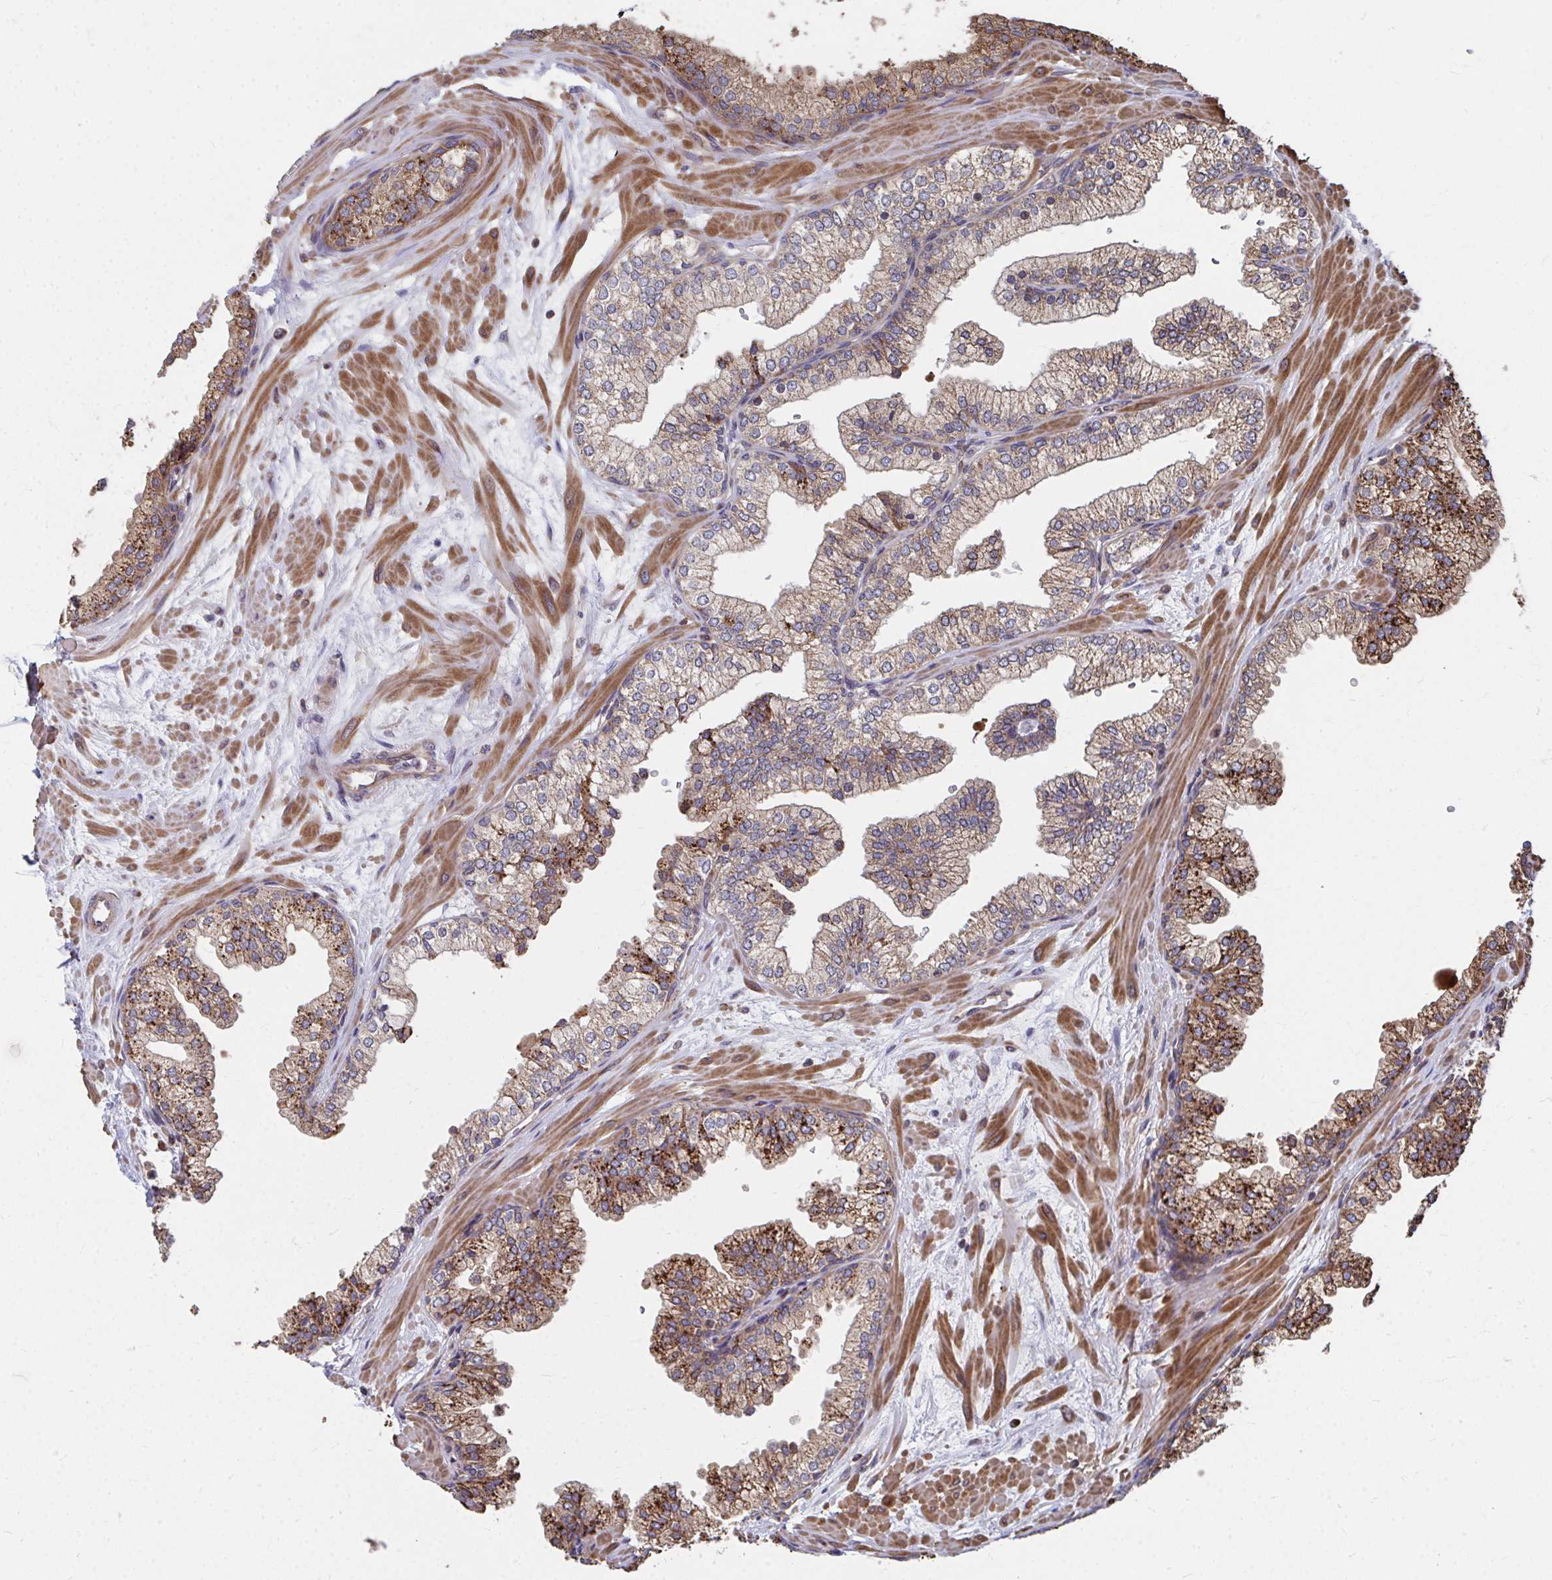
{"staining": {"intensity": "strong", "quantity": "25%-75%", "location": "cytoplasmic/membranous"}, "tissue": "prostate", "cell_type": "Glandular cells", "image_type": "normal", "snomed": [{"axis": "morphology", "description": "Normal tissue, NOS"}, {"axis": "topography", "description": "Prostate"}, {"axis": "topography", "description": "Peripheral nerve tissue"}], "caption": "A brown stain labels strong cytoplasmic/membranous staining of a protein in glandular cells of unremarkable prostate. The protein is stained brown, and the nuclei are stained in blue (DAB (3,3'-diaminobenzidine) IHC with brightfield microscopy, high magnification).", "gene": "FAM89A", "patient": {"sex": "male", "age": 61}}